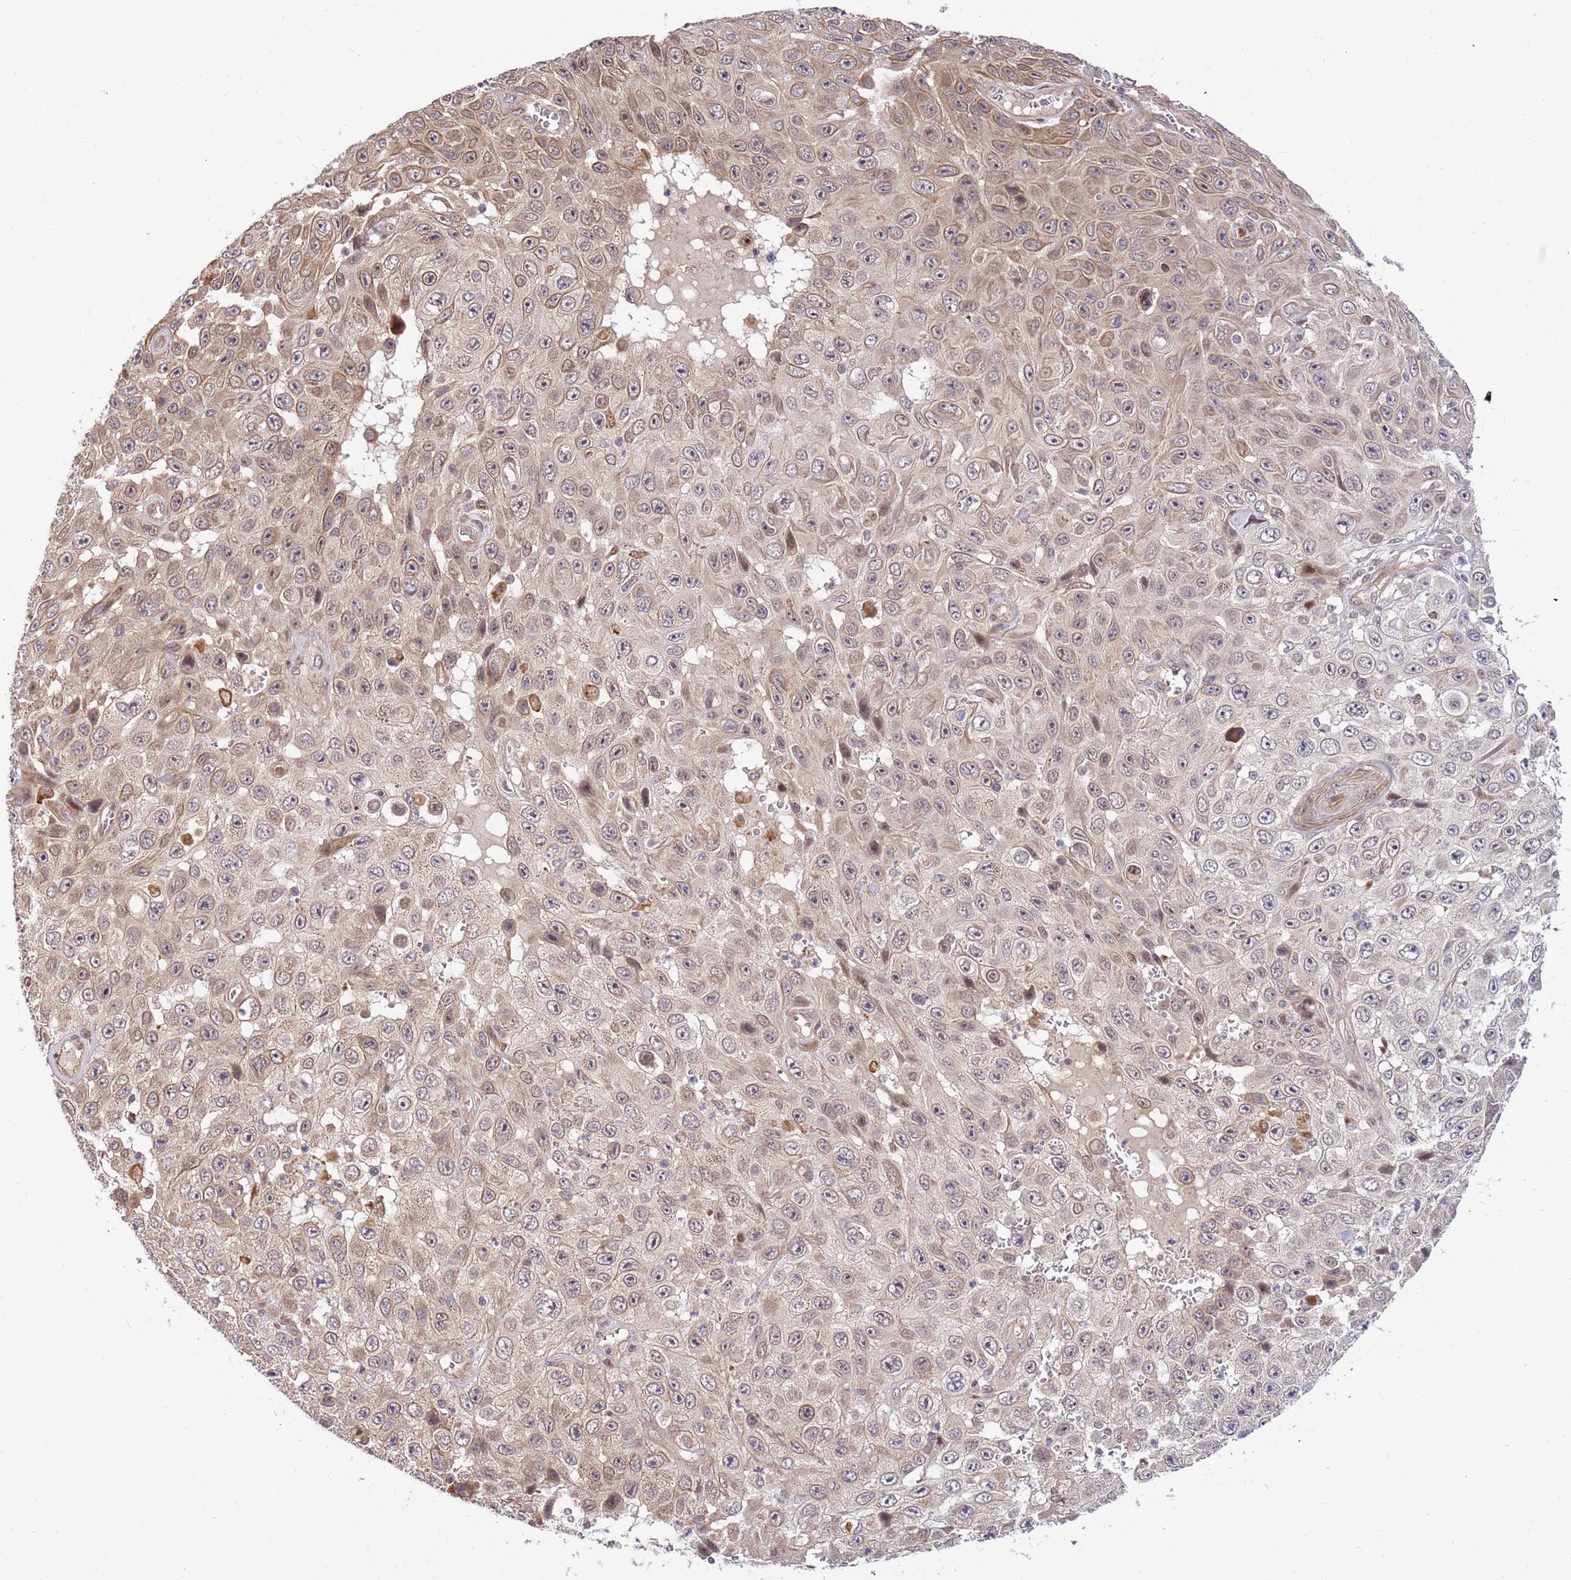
{"staining": {"intensity": "weak", "quantity": "25%-75%", "location": "cytoplasmic/membranous"}, "tissue": "skin cancer", "cell_type": "Tumor cells", "image_type": "cancer", "snomed": [{"axis": "morphology", "description": "Squamous cell carcinoma, NOS"}, {"axis": "topography", "description": "Skin"}], "caption": "Tumor cells display low levels of weak cytoplasmic/membranous staining in about 25%-75% of cells in human skin cancer.", "gene": "HAUS3", "patient": {"sex": "male", "age": 82}}